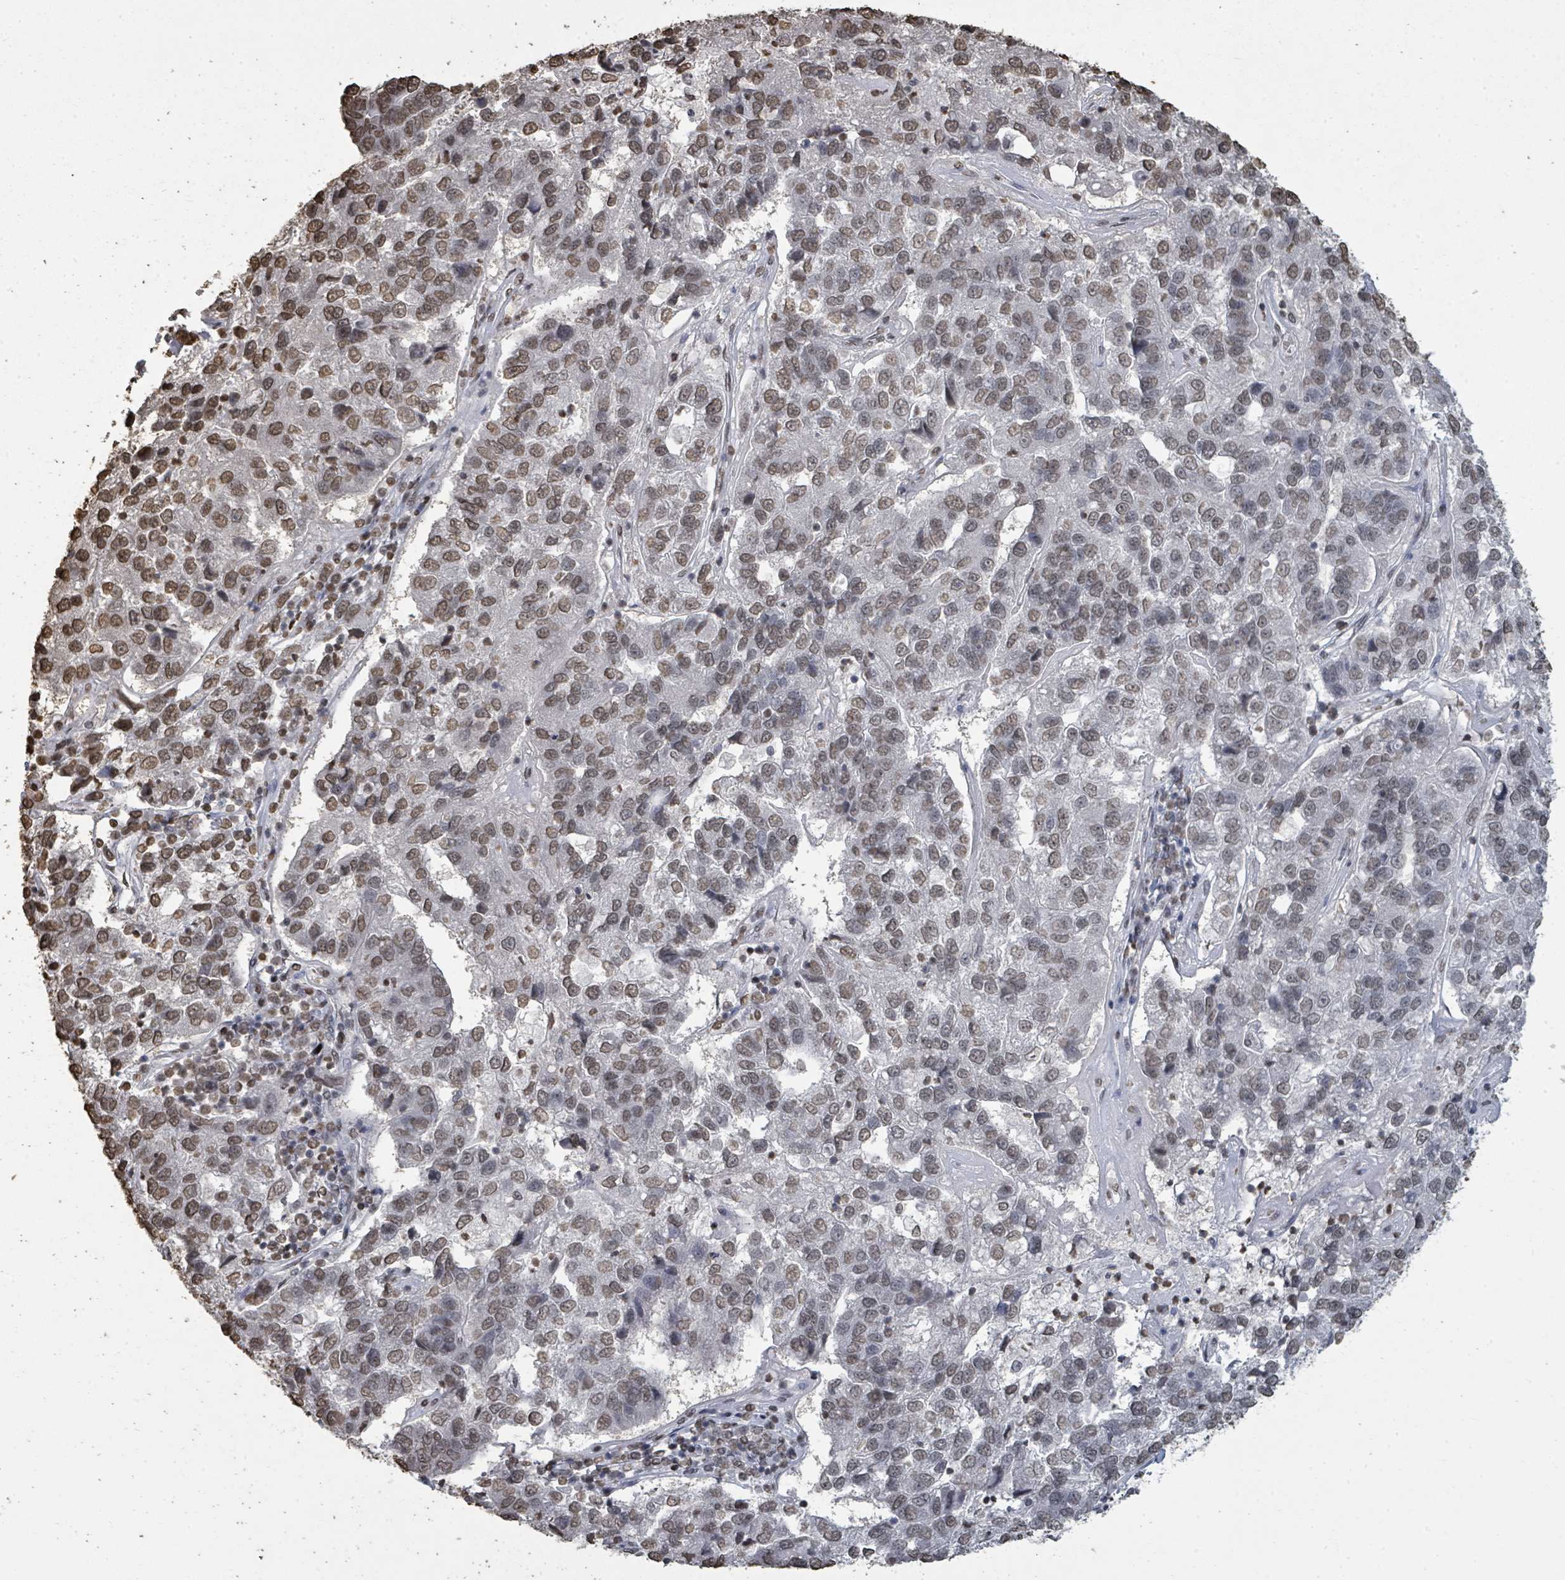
{"staining": {"intensity": "moderate", "quantity": ">75%", "location": "nuclear"}, "tissue": "pancreatic cancer", "cell_type": "Tumor cells", "image_type": "cancer", "snomed": [{"axis": "morphology", "description": "Adenocarcinoma, NOS"}, {"axis": "topography", "description": "Pancreas"}], "caption": "Adenocarcinoma (pancreatic) stained with a protein marker reveals moderate staining in tumor cells.", "gene": "MRPS12", "patient": {"sex": "female", "age": 61}}